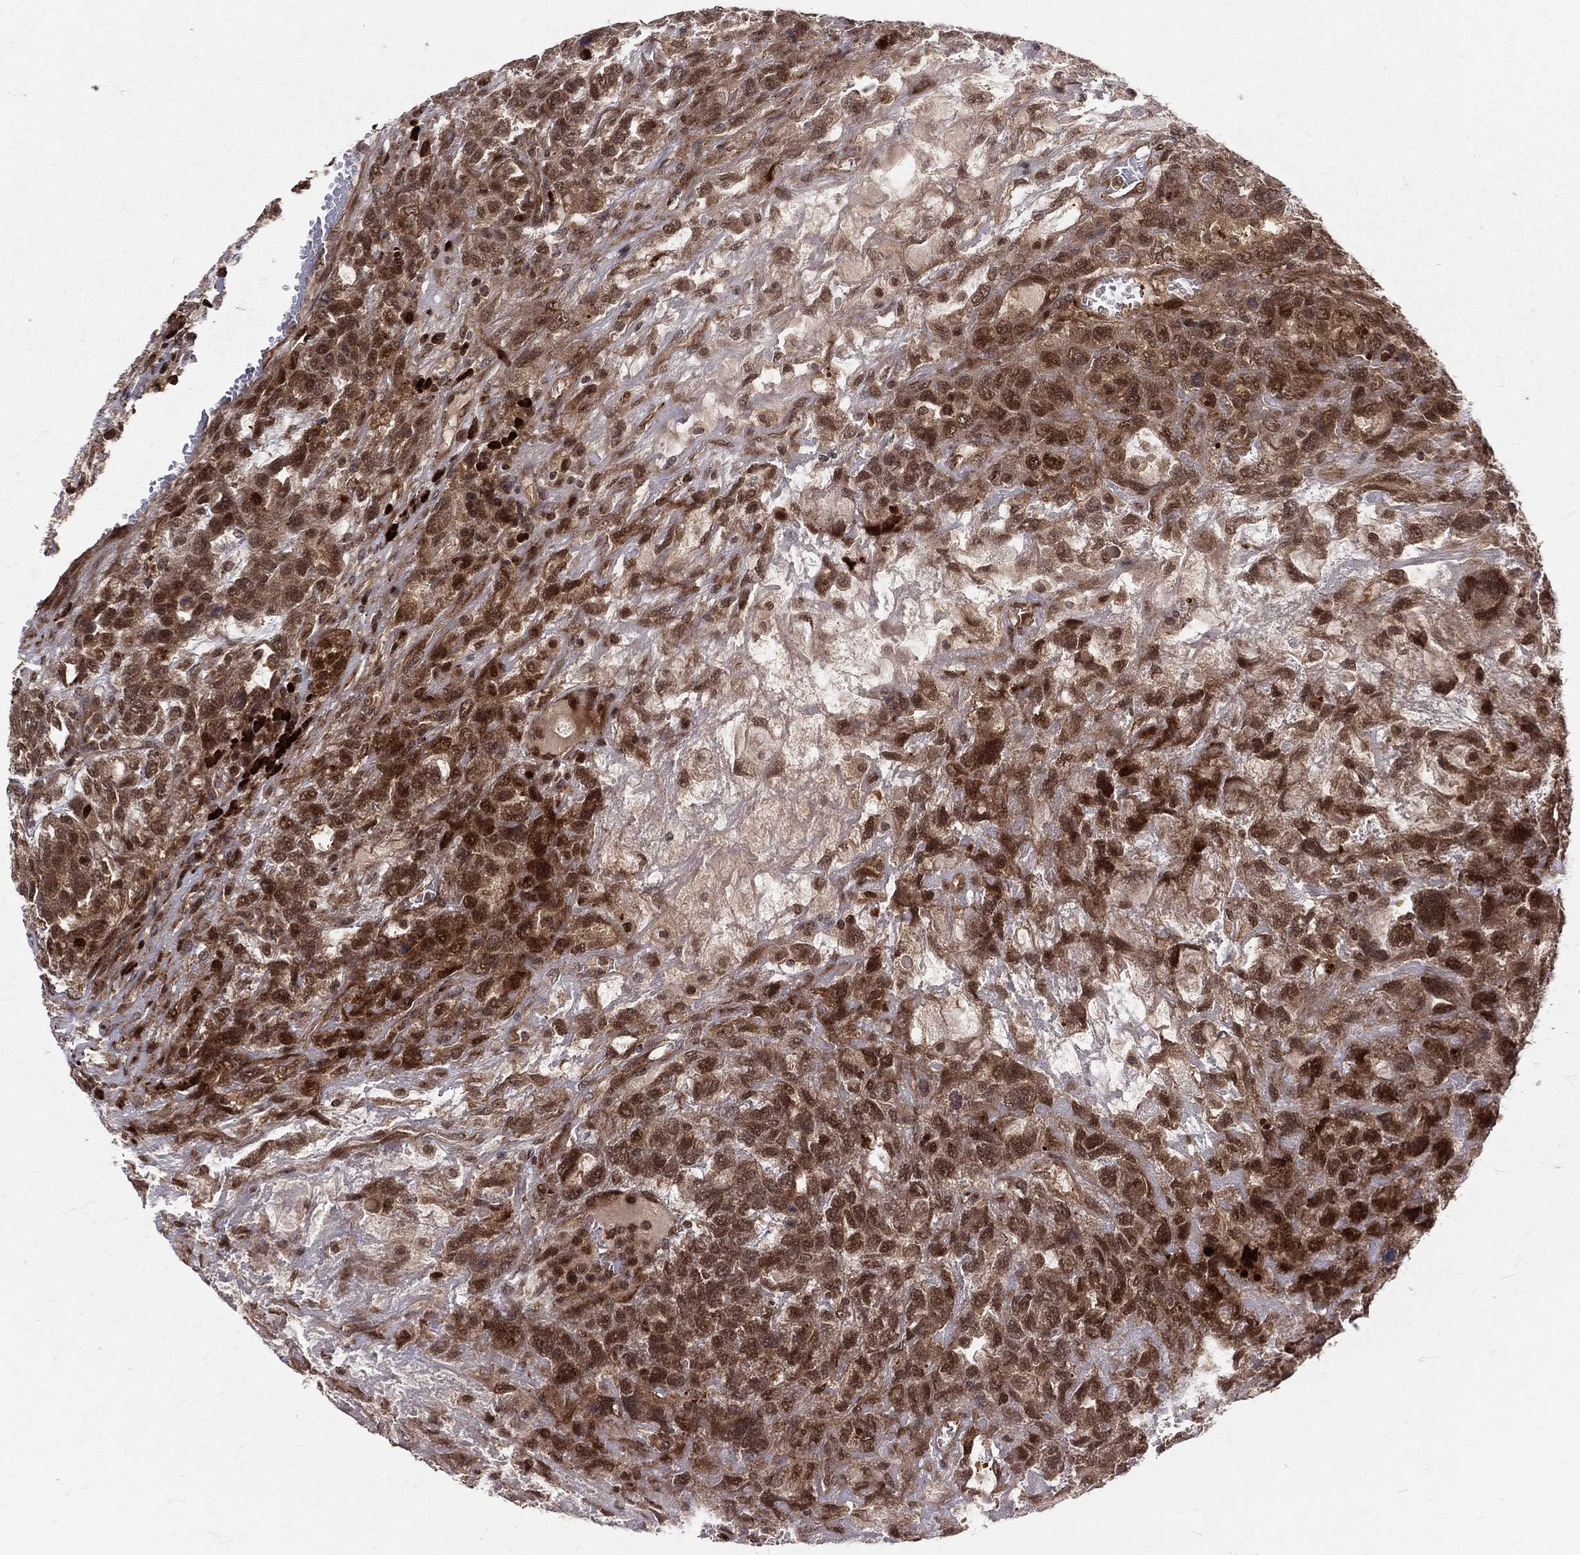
{"staining": {"intensity": "strong", "quantity": ">75%", "location": "cytoplasmic/membranous,nuclear"}, "tissue": "testis cancer", "cell_type": "Tumor cells", "image_type": "cancer", "snomed": [{"axis": "morphology", "description": "Seminoma, NOS"}, {"axis": "topography", "description": "Testis"}], "caption": "Testis cancer (seminoma) tissue displays strong cytoplasmic/membranous and nuclear staining in about >75% of tumor cells, visualized by immunohistochemistry.", "gene": "MDM2", "patient": {"sex": "male", "age": 52}}